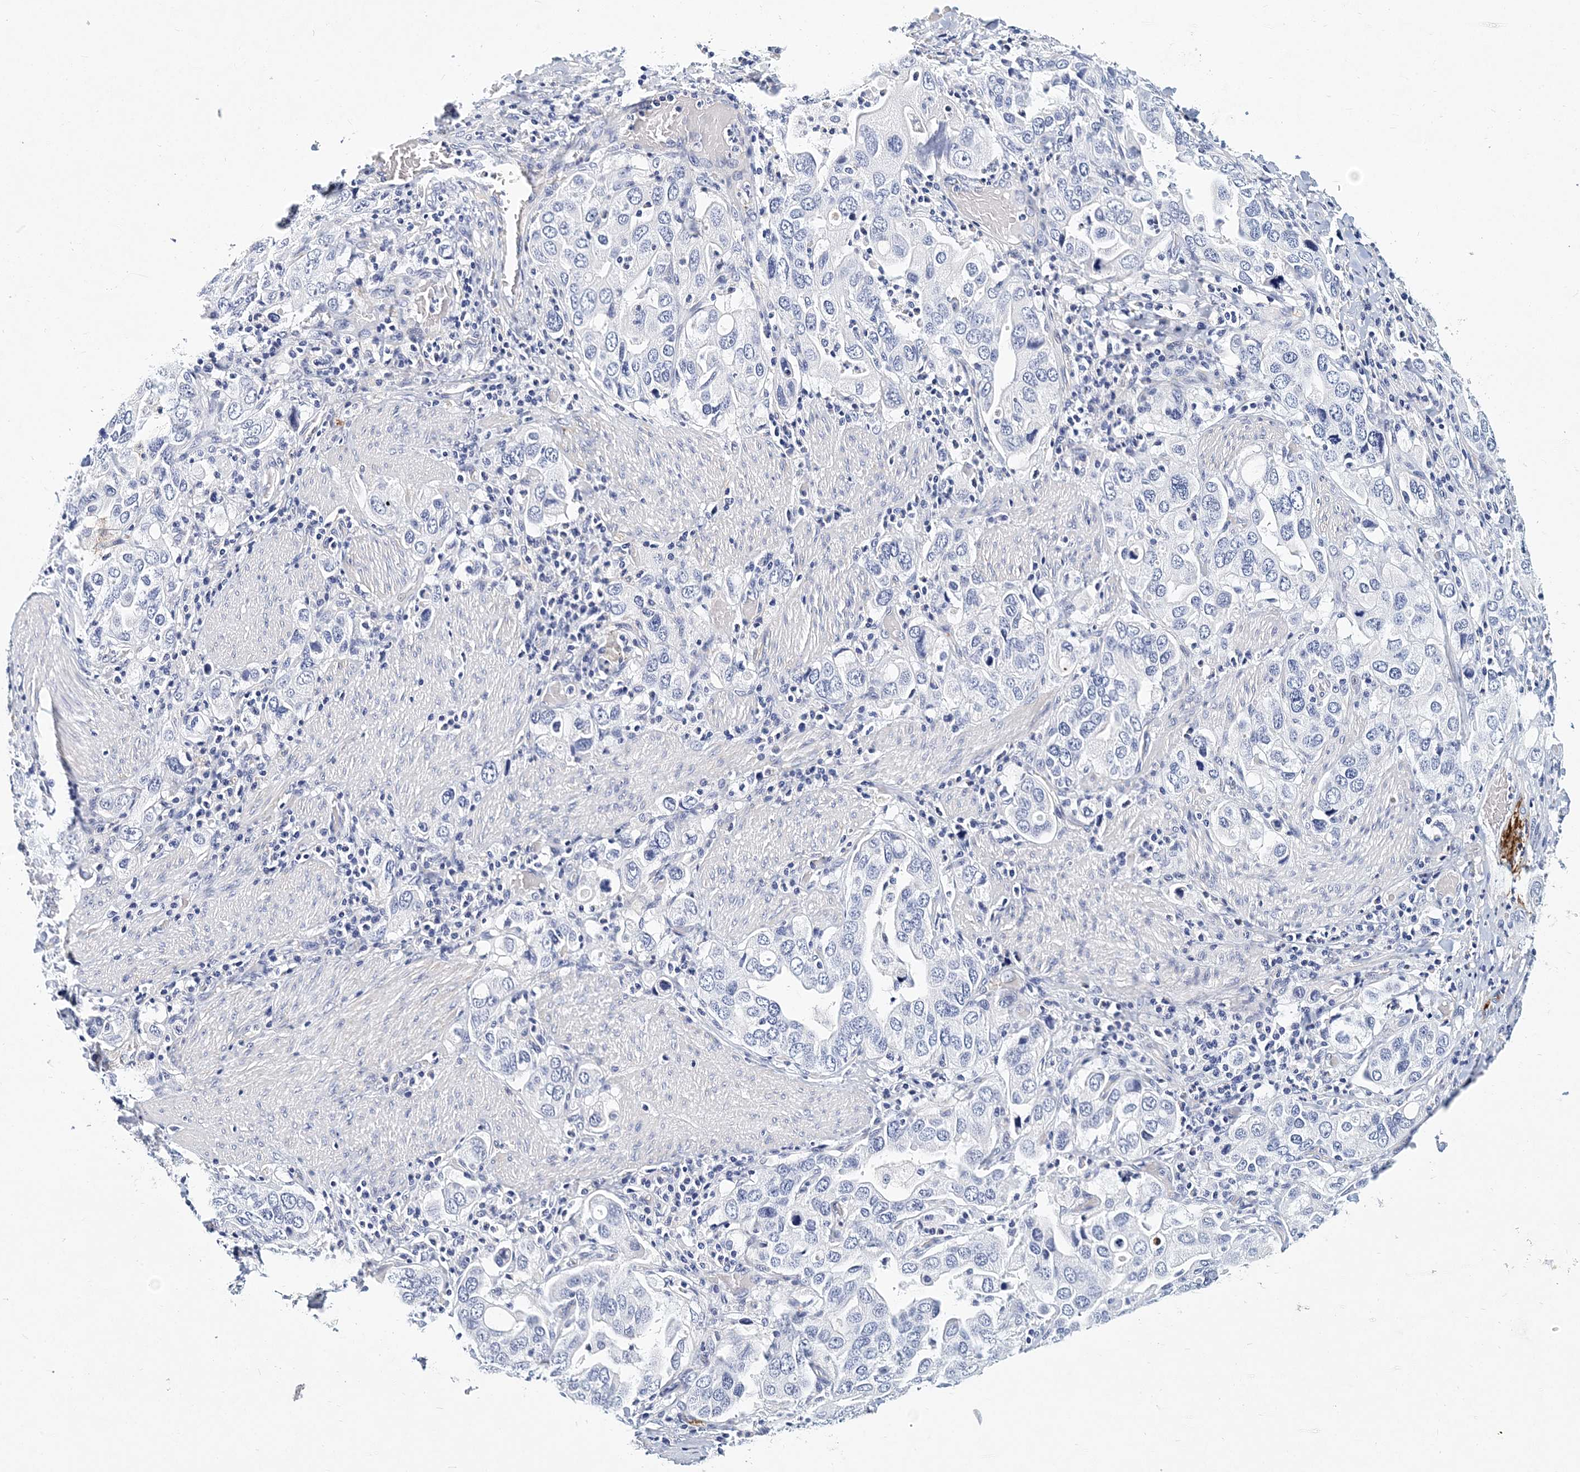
{"staining": {"intensity": "negative", "quantity": "none", "location": "none"}, "tissue": "stomach cancer", "cell_type": "Tumor cells", "image_type": "cancer", "snomed": [{"axis": "morphology", "description": "Adenocarcinoma, NOS"}, {"axis": "topography", "description": "Stomach, upper"}], "caption": "Immunohistochemistry (IHC) micrograph of stomach adenocarcinoma stained for a protein (brown), which demonstrates no positivity in tumor cells.", "gene": "ITGA2B", "patient": {"sex": "male", "age": 62}}